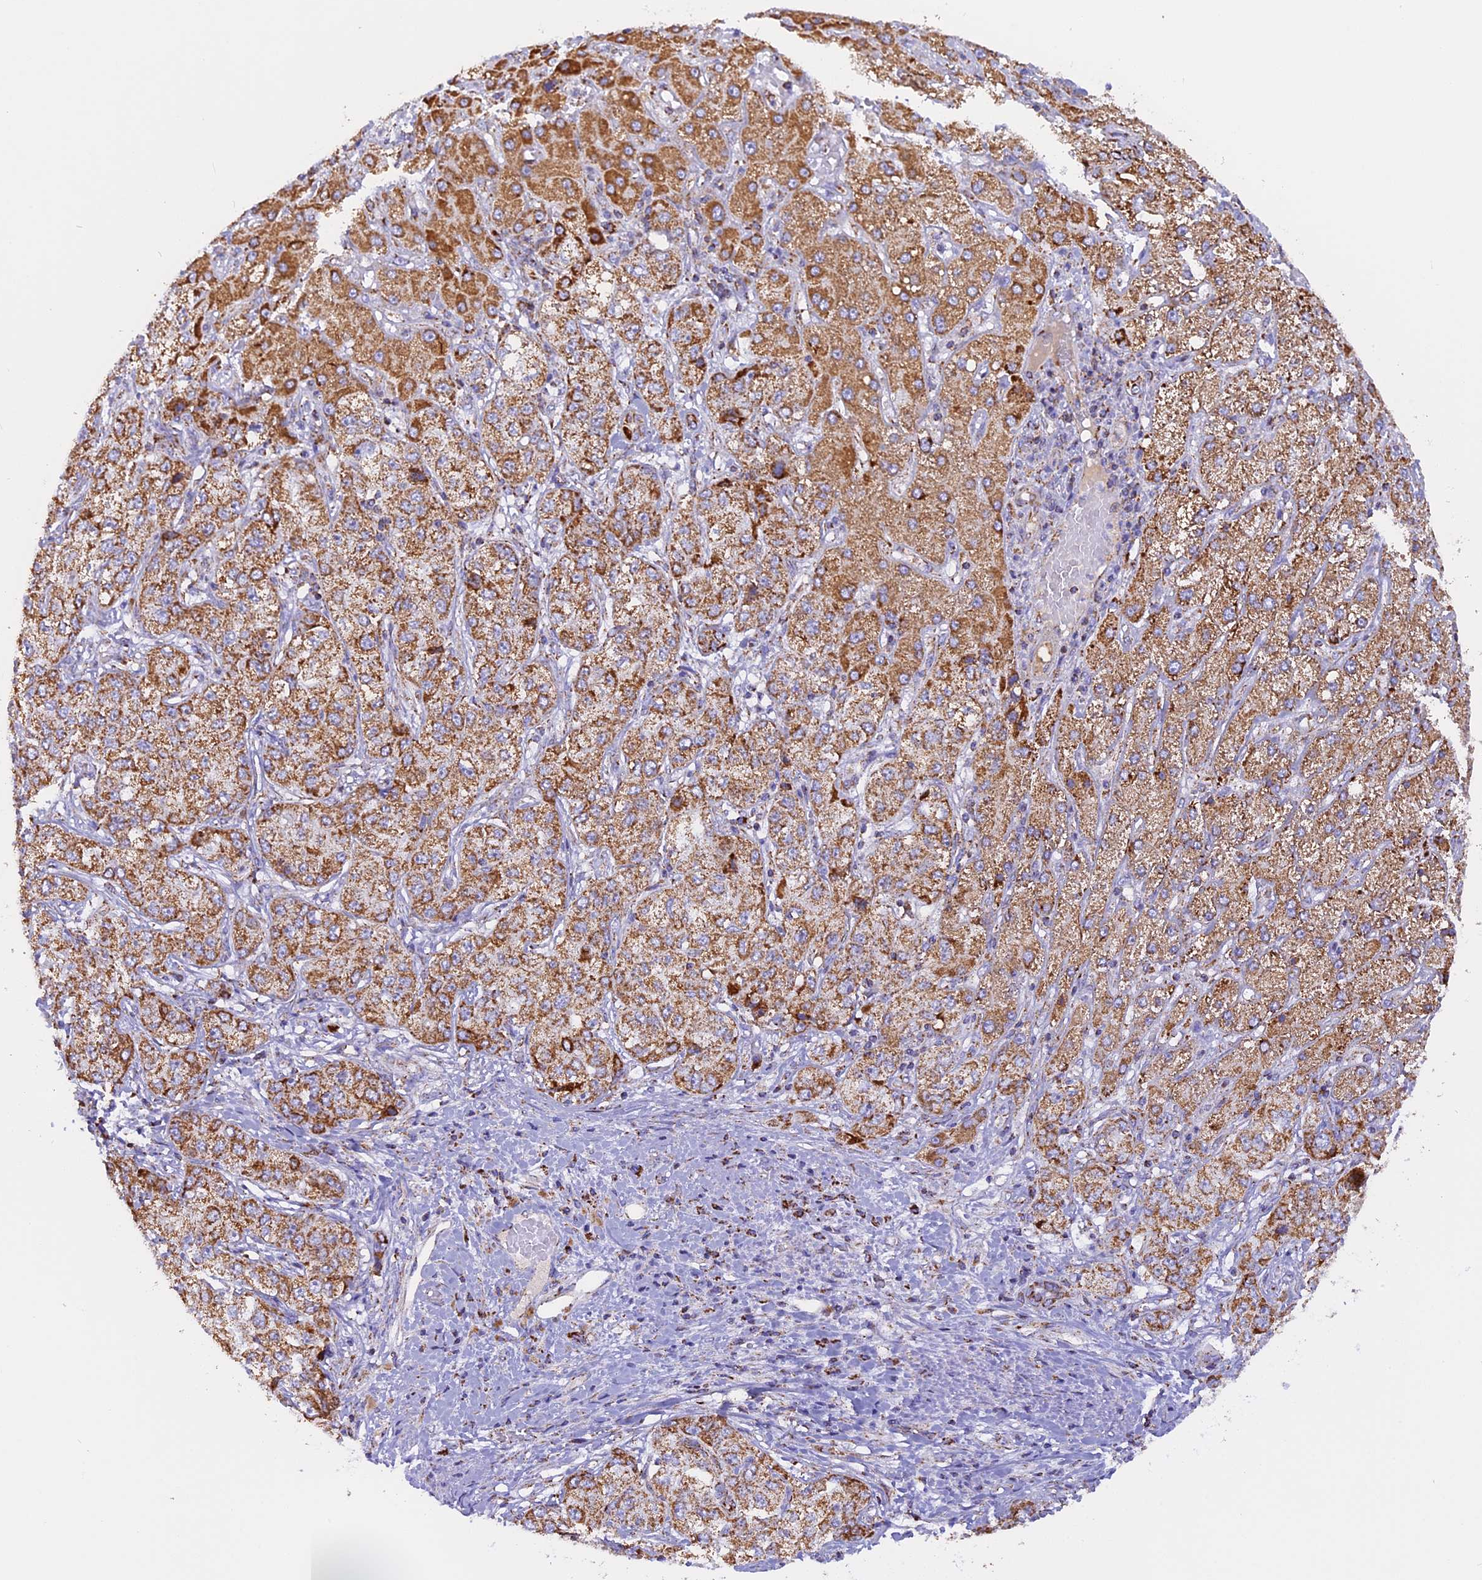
{"staining": {"intensity": "moderate", "quantity": ">75%", "location": "cytoplasmic/membranous"}, "tissue": "liver cancer", "cell_type": "Tumor cells", "image_type": "cancer", "snomed": [{"axis": "morphology", "description": "Carcinoma, Hepatocellular, NOS"}, {"axis": "topography", "description": "Liver"}], "caption": "Immunohistochemistry (IHC) of hepatocellular carcinoma (liver) reveals medium levels of moderate cytoplasmic/membranous expression in approximately >75% of tumor cells.", "gene": "KCNG1", "patient": {"sex": "male", "age": 80}}